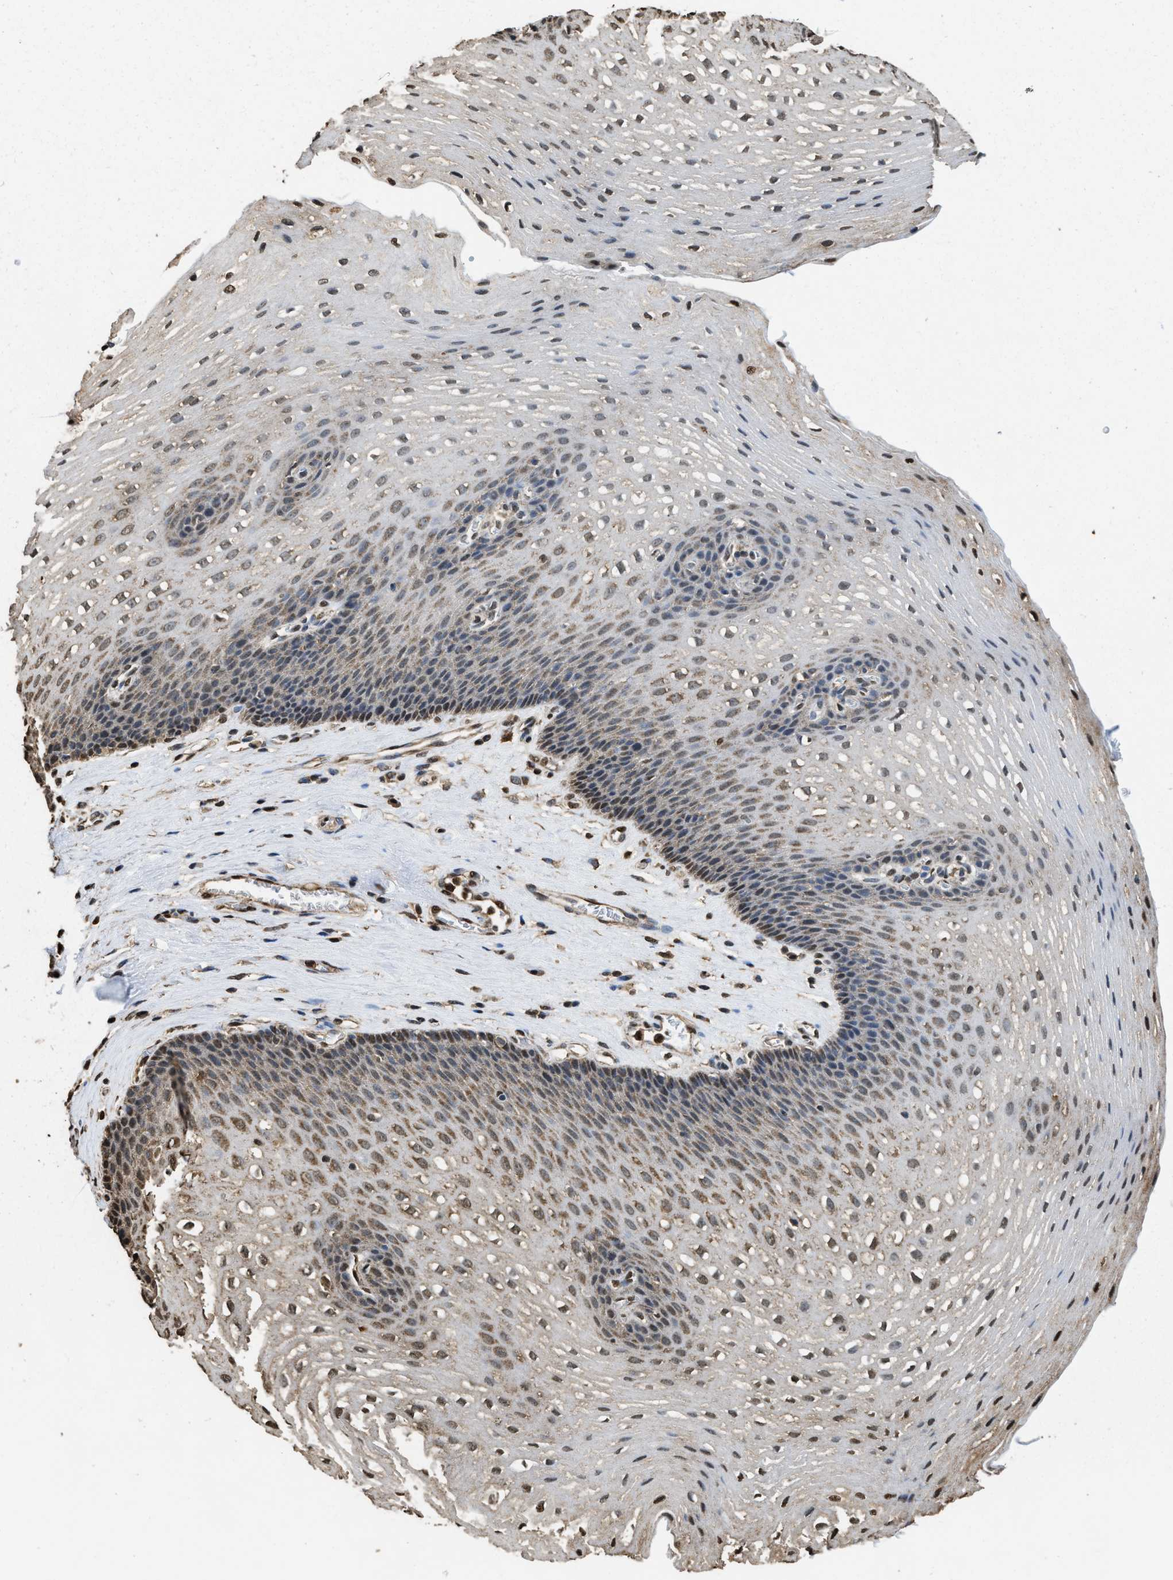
{"staining": {"intensity": "moderate", "quantity": "25%-75%", "location": "nuclear"}, "tissue": "esophagus", "cell_type": "Squamous epithelial cells", "image_type": "normal", "snomed": [{"axis": "morphology", "description": "Normal tissue, NOS"}, {"axis": "topography", "description": "Esophagus"}], "caption": "Protein staining of normal esophagus demonstrates moderate nuclear positivity in approximately 25%-75% of squamous epithelial cells. The staining was performed using DAB, with brown indicating positive protein expression. Nuclei are stained blue with hematoxylin.", "gene": "GAPDH", "patient": {"sex": "male", "age": 48}}